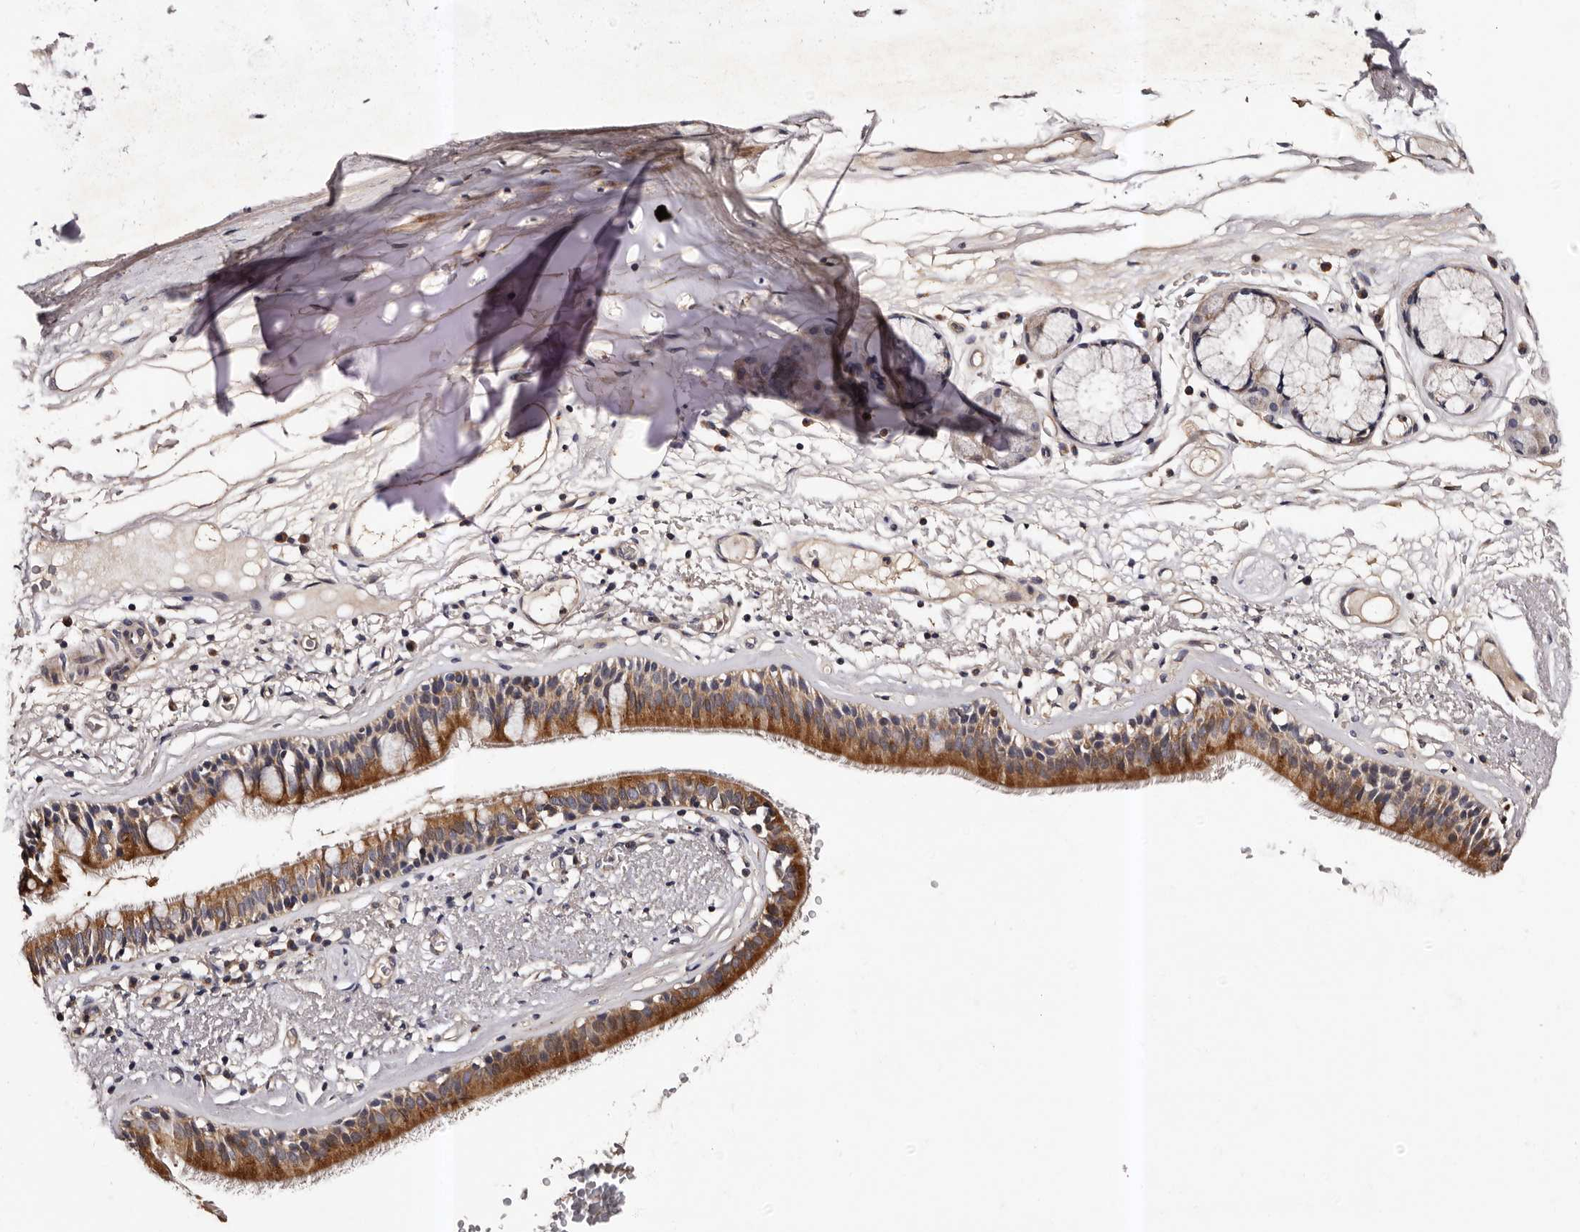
{"staining": {"intensity": "moderate", "quantity": ">75%", "location": "cytoplasmic/membranous"}, "tissue": "adipose tissue", "cell_type": "Adipocytes", "image_type": "normal", "snomed": [{"axis": "morphology", "description": "Normal tissue, NOS"}, {"axis": "topography", "description": "Cartilage tissue"}], "caption": "IHC staining of normal adipose tissue, which shows medium levels of moderate cytoplasmic/membranous staining in about >75% of adipocytes indicating moderate cytoplasmic/membranous protein expression. The staining was performed using DAB (brown) for protein detection and nuclei were counterstained in hematoxylin (blue).", "gene": "ADCK5", "patient": {"sex": "female", "age": 63}}